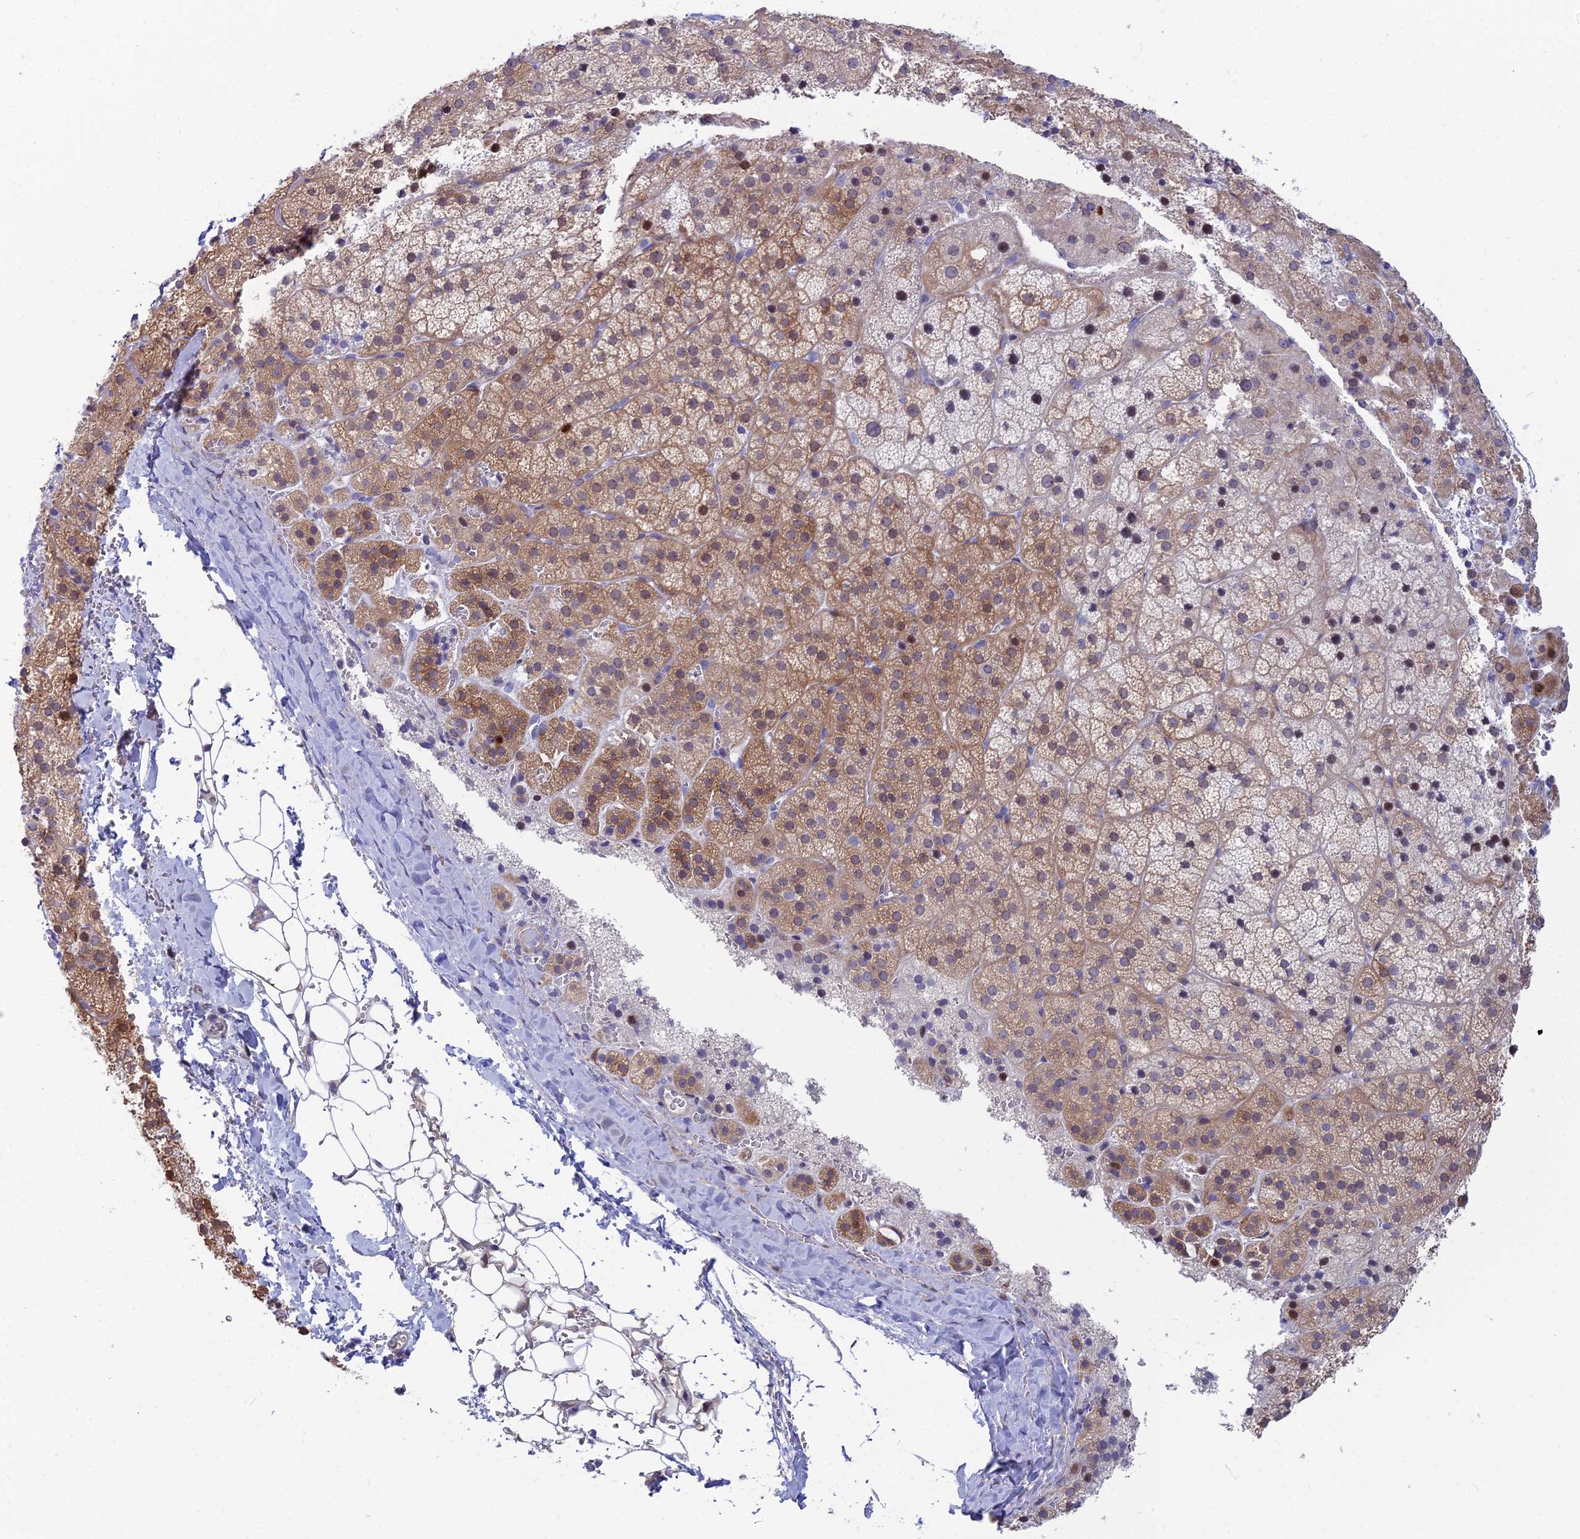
{"staining": {"intensity": "moderate", "quantity": "<25%", "location": "cytoplasmic/membranous"}, "tissue": "adrenal gland", "cell_type": "Glandular cells", "image_type": "normal", "snomed": [{"axis": "morphology", "description": "Normal tissue, NOS"}, {"axis": "topography", "description": "Adrenal gland"}], "caption": "Glandular cells show moderate cytoplasmic/membranous positivity in approximately <25% of cells in unremarkable adrenal gland. The staining was performed using DAB to visualize the protein expression in brown, while the nuclei were stained in blue with hematoxylin (Magnification: 20x).", "gene": "ENSG00000285920", "patient": {"sex": "female", "age": 44}}